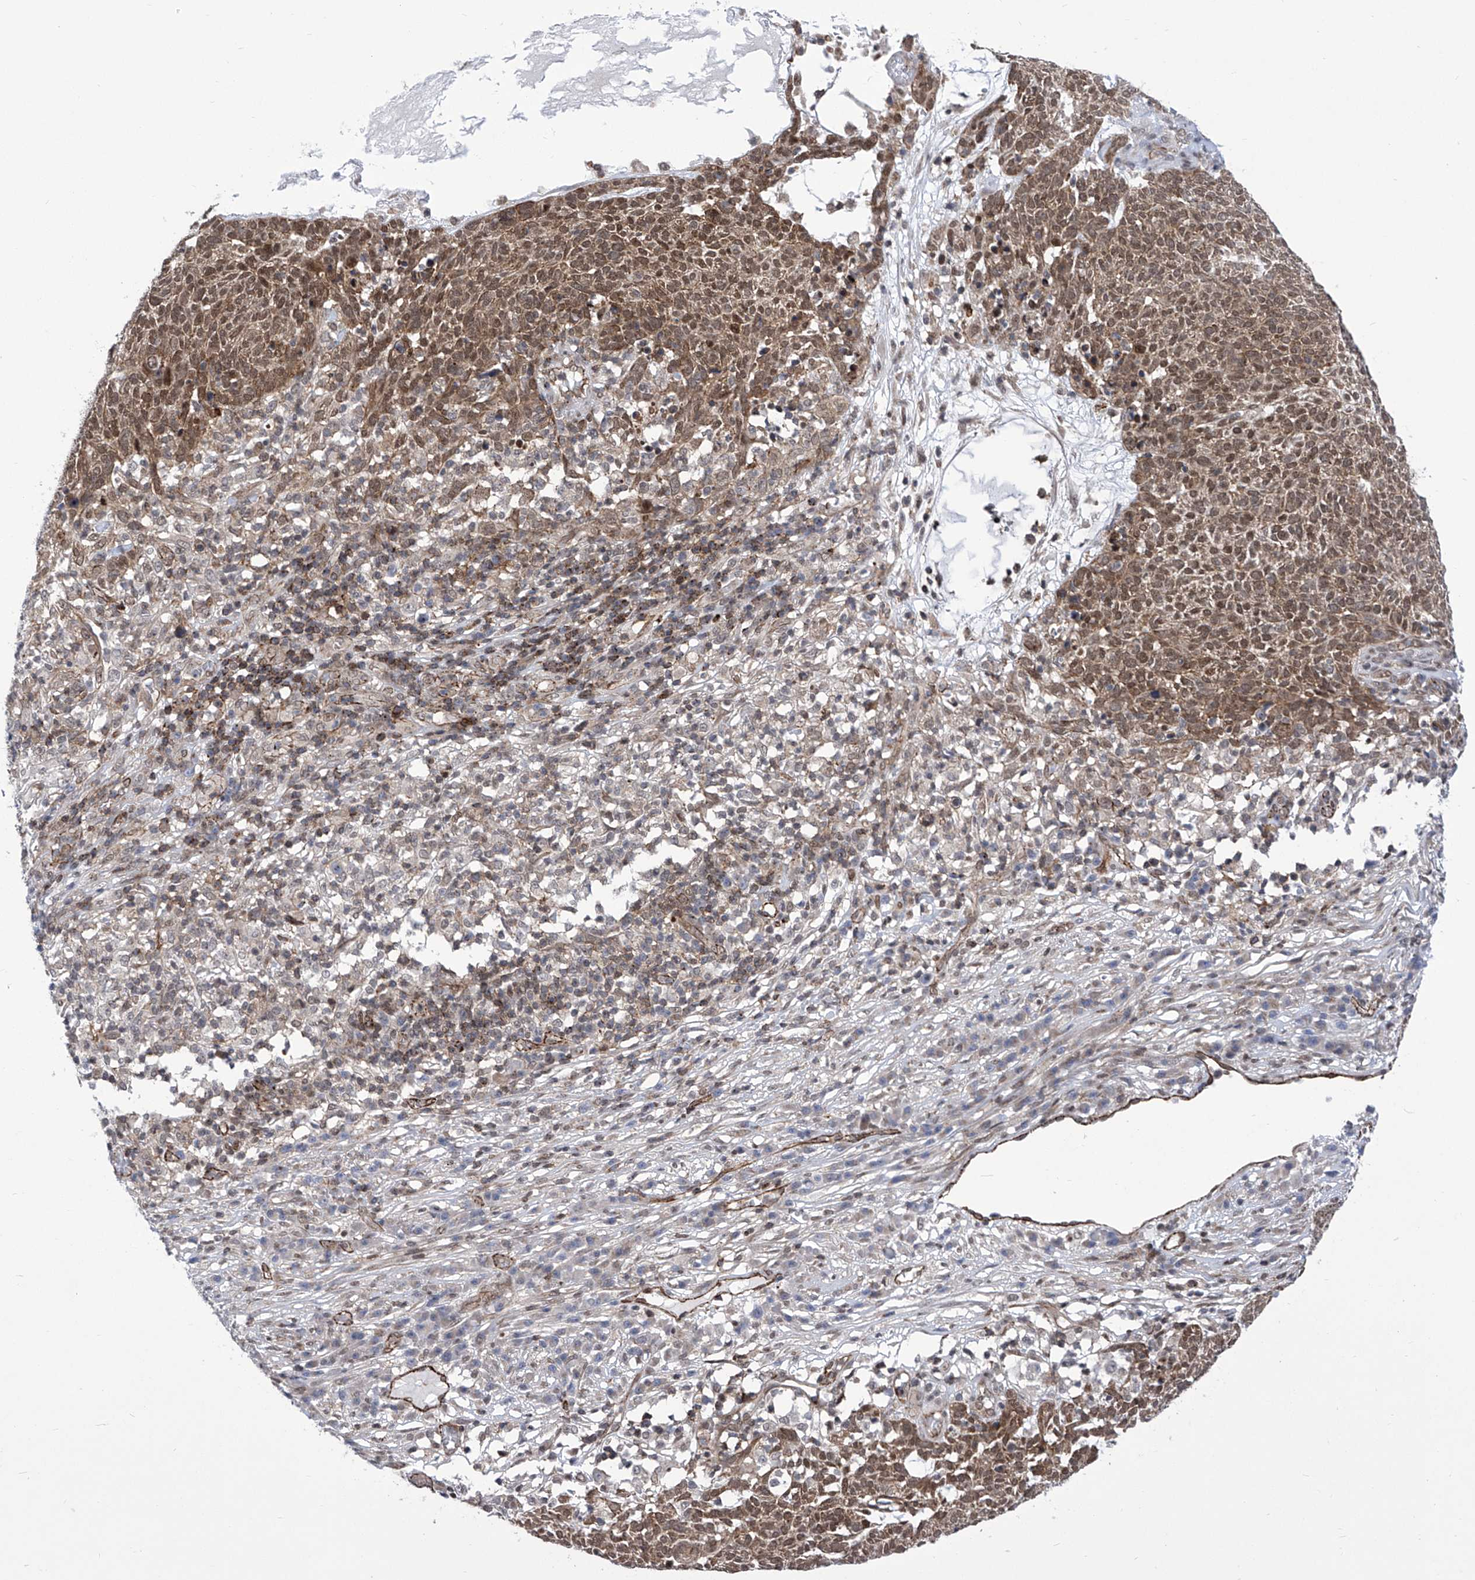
{"staining": {"intensity": "moderate", "quantity": ">75%", "location": "cytoplasmic/membranous,nuclear"}, "tissue": "skin cancer", "cell_type": "Tumor cells", "image_type": "cancer", "snomed": [{"axis": "morphology", "description": "Squamous cell carcinoma, NOS"}, {"axis": "topography", "description": "Skin"}], "caption": "Immunohistochemistry (IHC) image of squamous cell carcinoma (skin) stained for a protein (brown), which displays medium levels of moderate cytoplasmic/membranous and nuclear staining in about >75% of tumor cells.", "gene": "CEP290", "patient": {"sex": "female", "age": 90}}